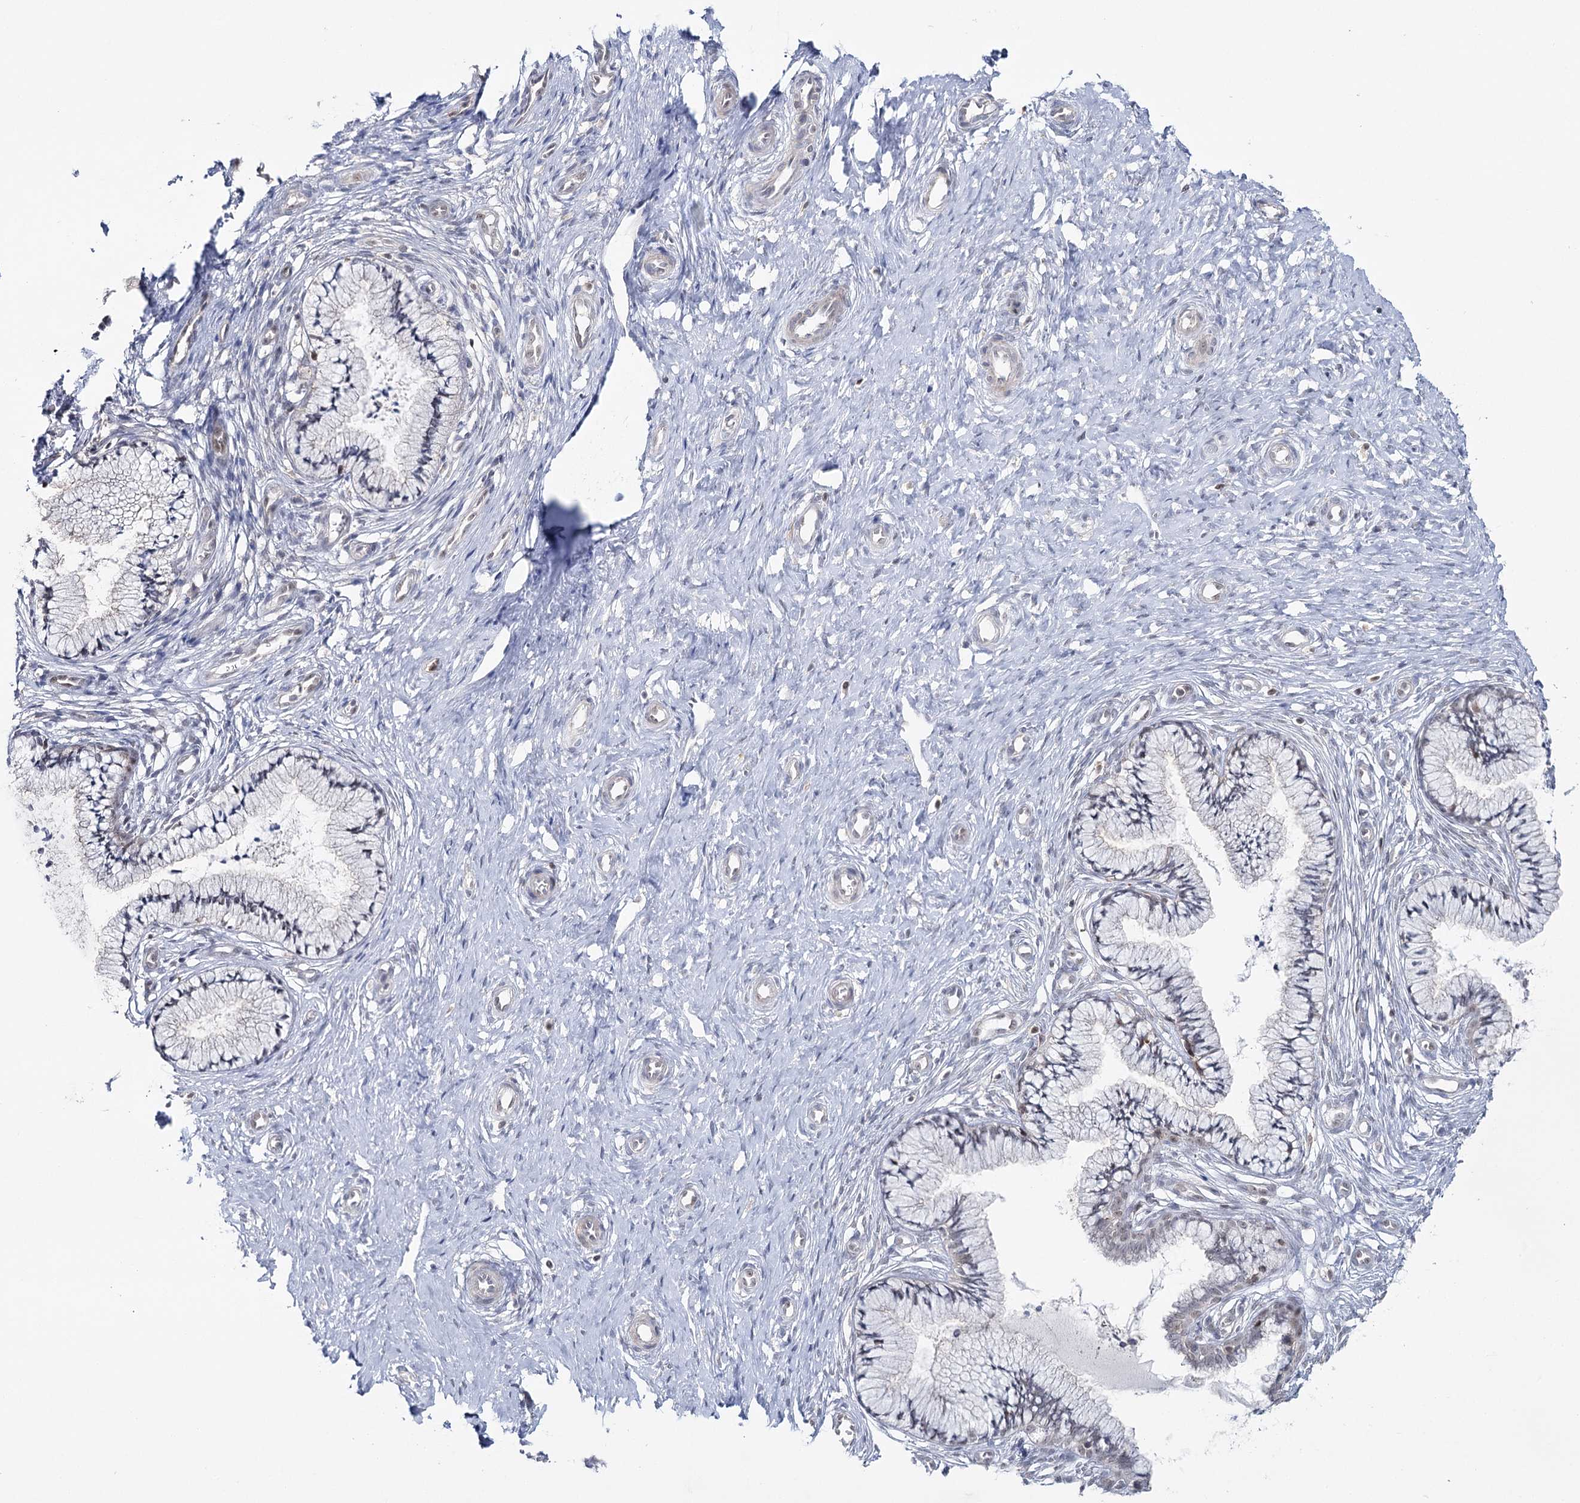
{"staining": {"intensity": "negative", "quantity": "none", "location": "none"}, "tissue": "cervix", "cell_type": "Glandular cells", "image_type": "normal", "snomed": [{"axis": "morphology", "description": "Normal tissue, NOS"}, {"axis": "topography", "description": "Cervix"}], "caption": "This is a image of IHC staining of unremarkable cervix, which shows no expression in glandular cells.", "gene": "ZC3H8", "patient": {"sex": "female", "age": 36}}